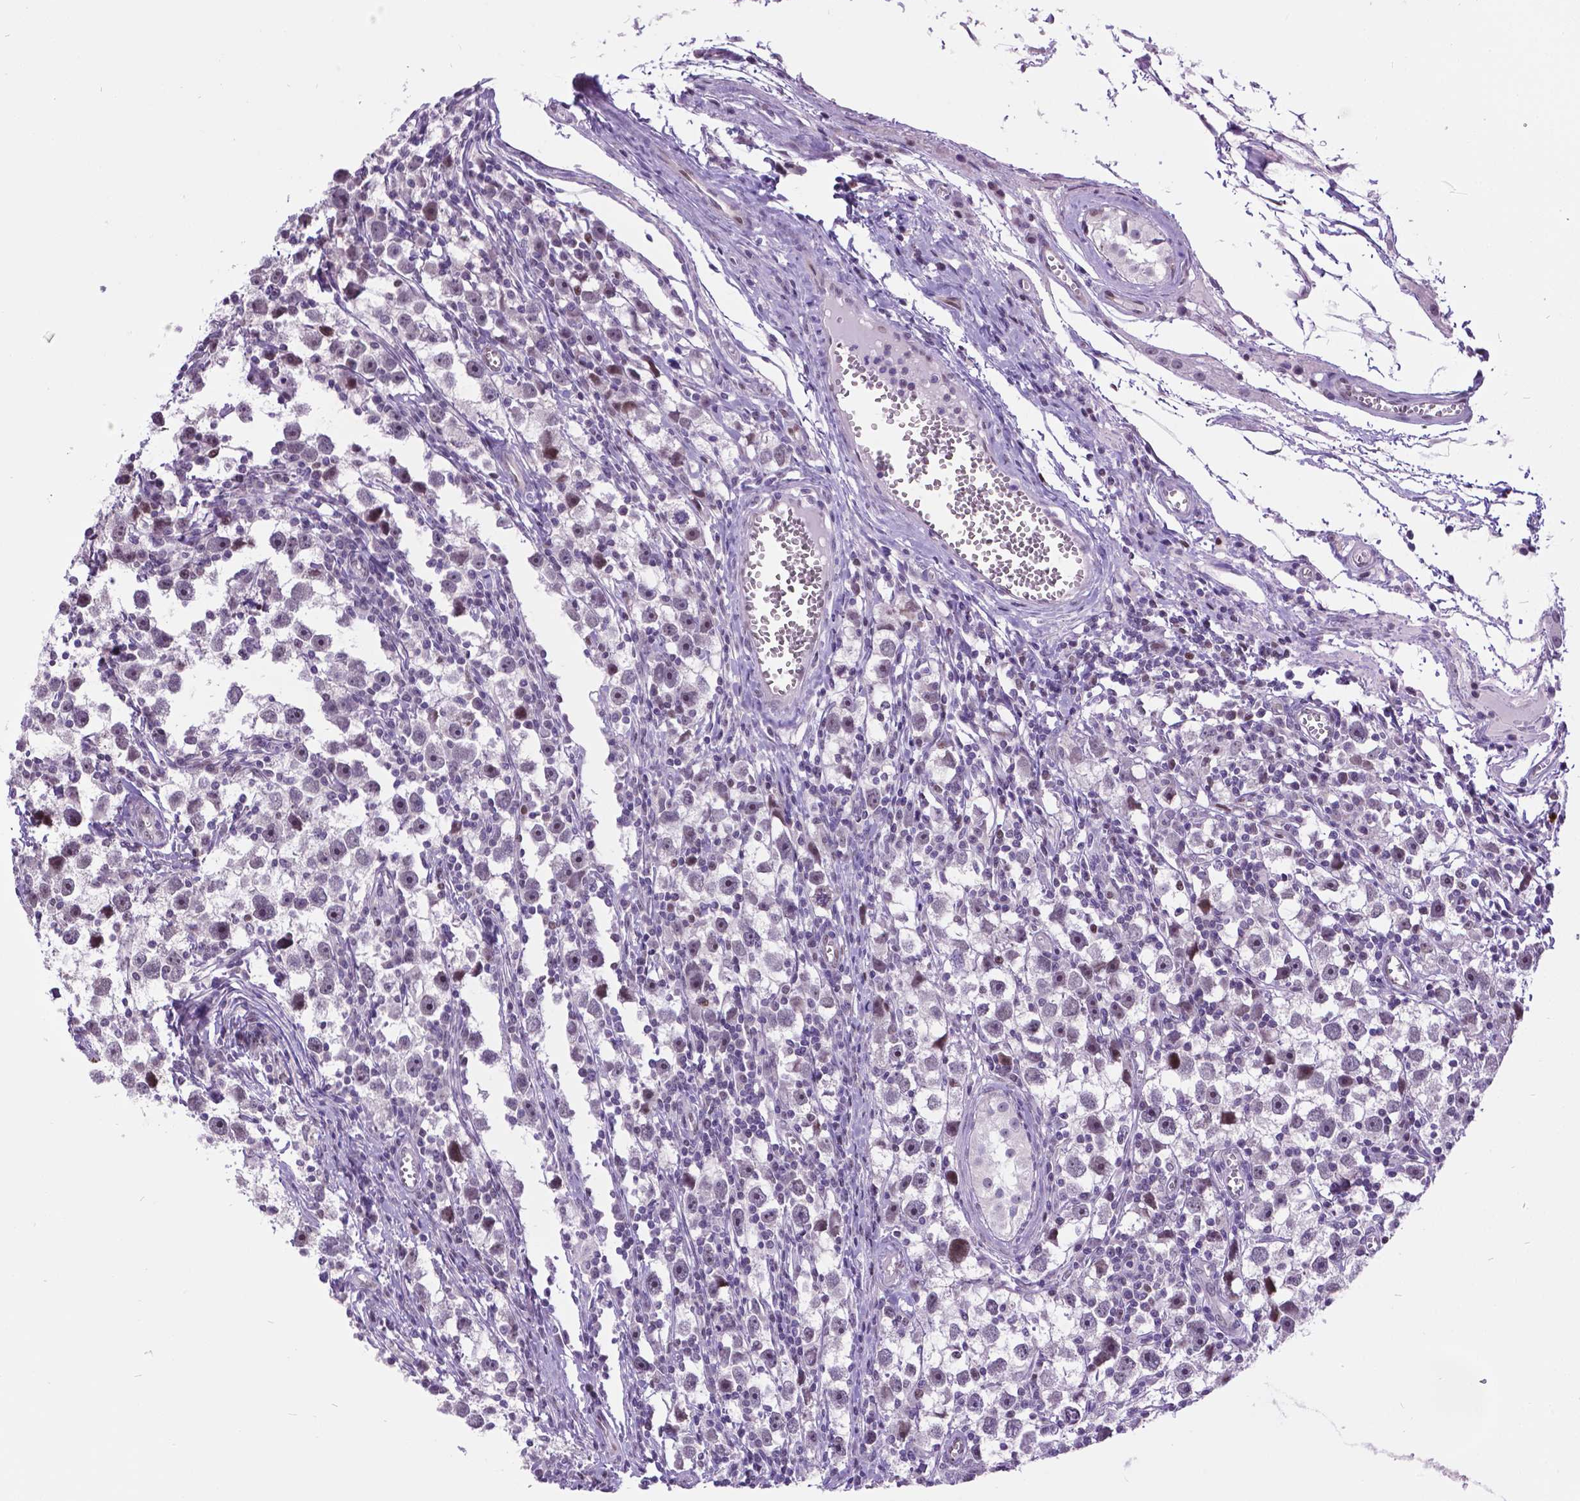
{"staining": {"intensity": "moderate", "quantity": "<25%", "location": "nuclear"}, "tissue": "testis cancer", "cell_type": "Tumor cells", "image_type": "cancer", "snomed": [{"axis": "morphology", "description": "Seminoma, NOS"}, {"axis": "topography", "description": "Testis"}], "caption": "Moderate nuclear positivity is present in about <25% of tumor cells in testis cancer.", "gene": "DPF3", "patient": {"sex": "male", "age": 30}}